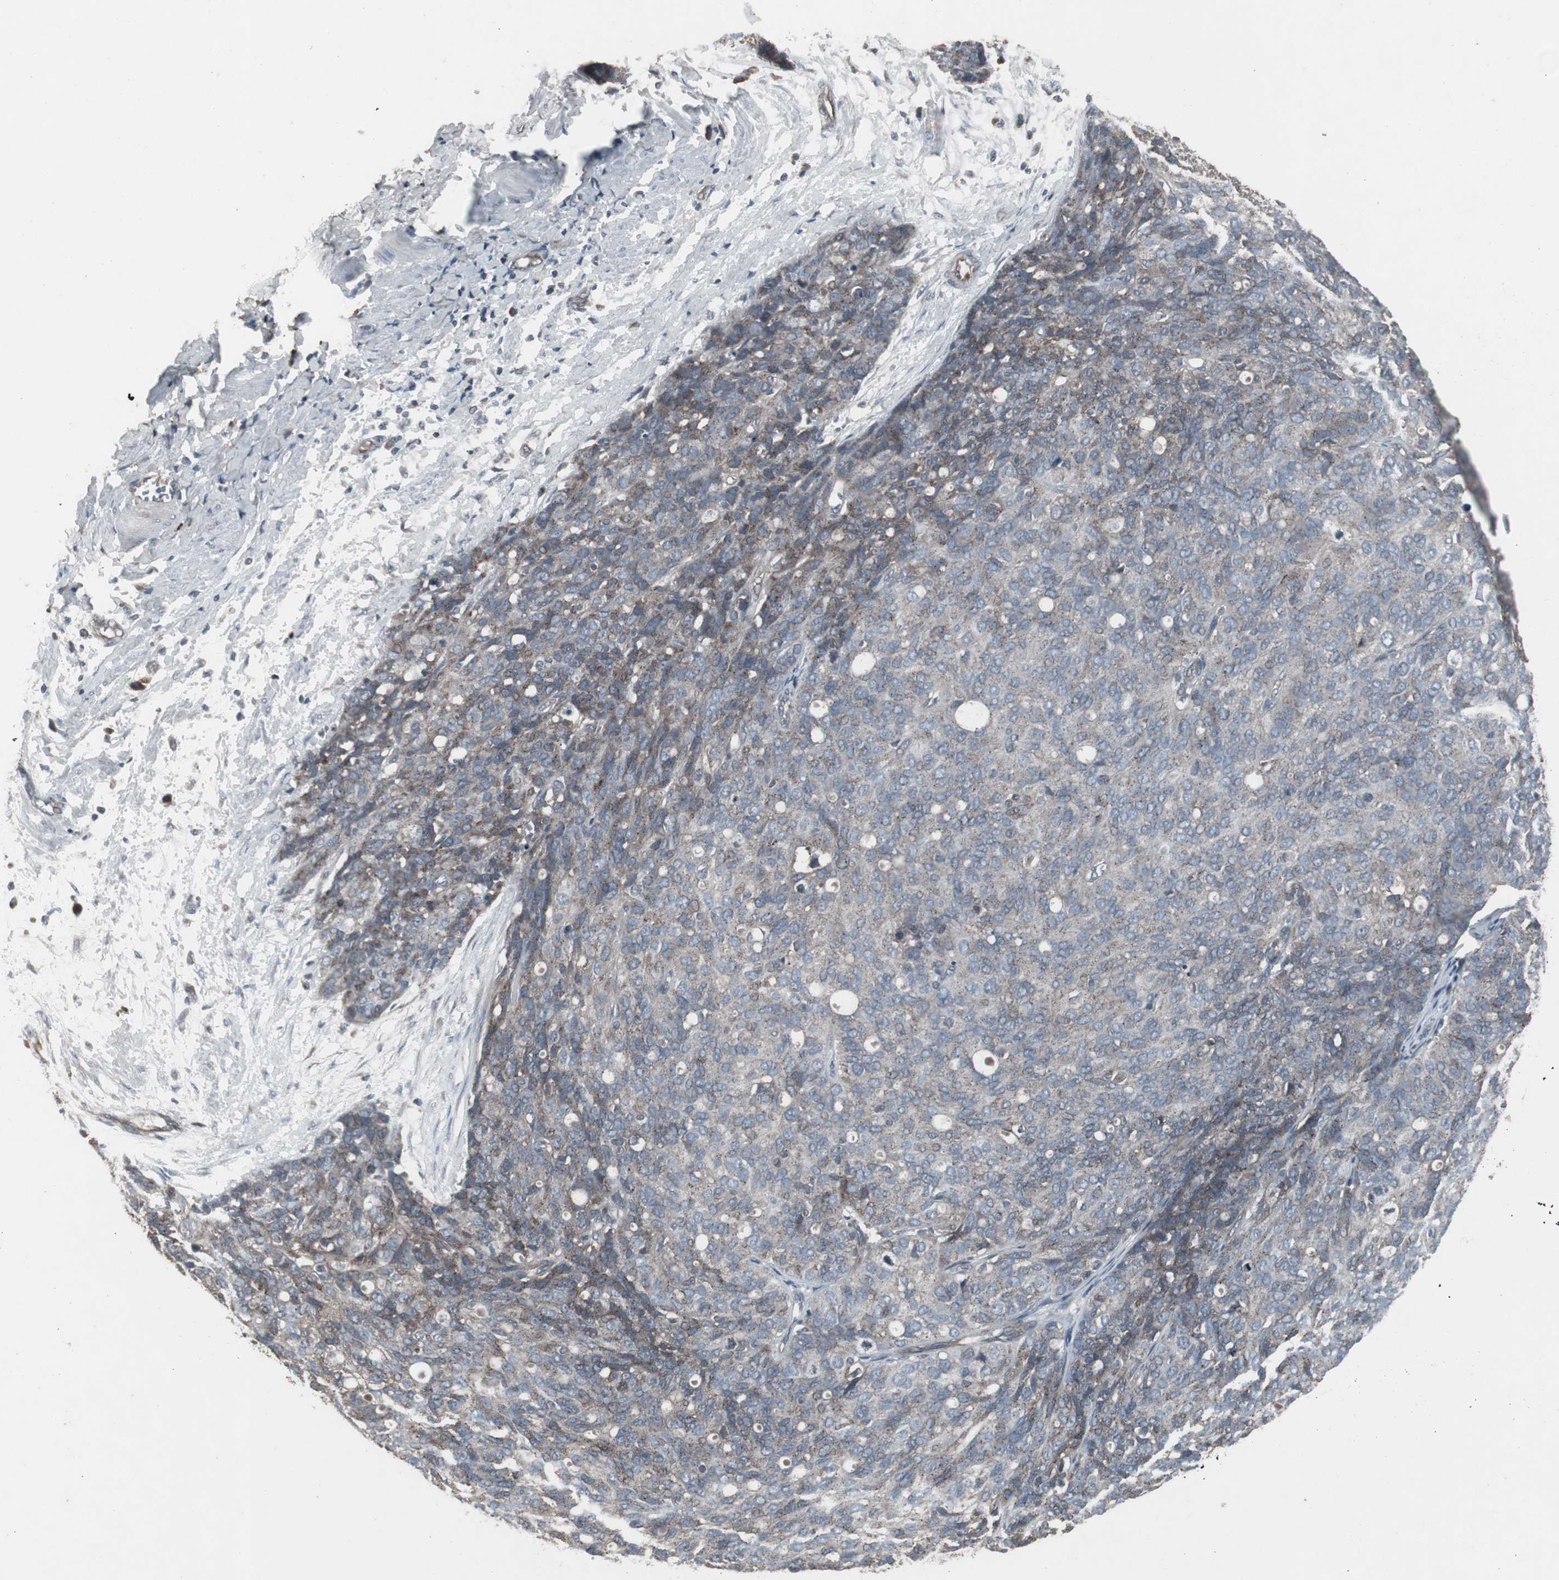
{"staining": {"intensity": "weak", "quantity": "<25%", "location": "cytoplasmic/membranous"}, "tissue": "ovarian cancer", "cell_type": "Tumor cells", "image_type": "cancer", "snomed": [{"axis": "morphology", "description": "Carcinoma, endometroid"}, {"axis": "topography", "description": "Ovary"}], "caption": "Human ovarian endometroid carcinoma stained for a protein using immunohistochemistry (IHC) exhibits no expression in tumor cells.", "gene": "SSTR2", "patient": {"sex": "female", "age": 60}}